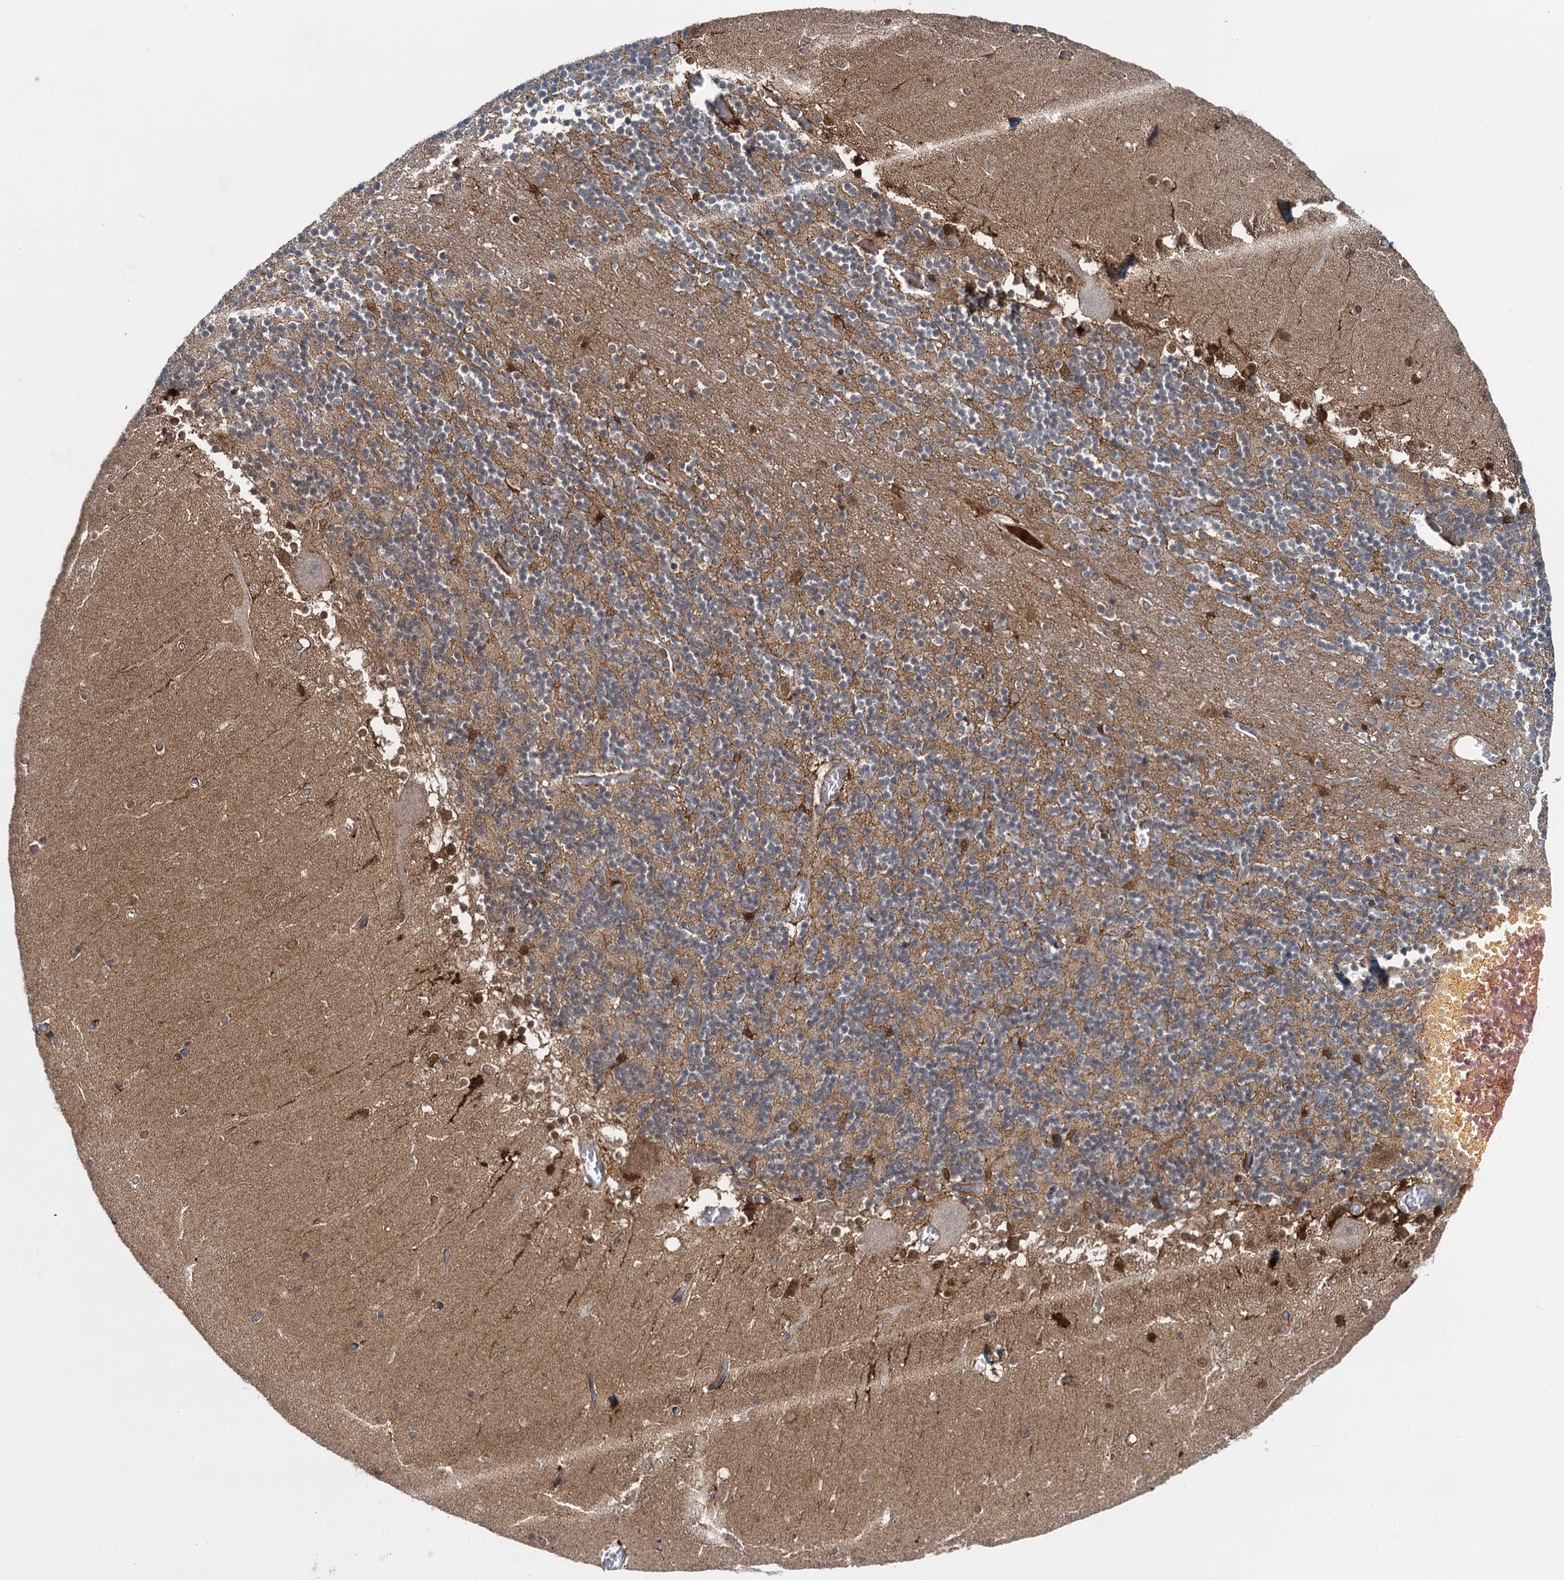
{"staining": {"intensity": "weak", "quantity": "<25%", "location": "cytoplasmic/membranous"}, "tissue": "cerebellum", "cell_type": "Cells in granular layer", "image_type": "normal", "snomed": [{"axis": "morphology", "description": "Normal tissue, NOS"}, {"axis": "topography", "description": "Cerebellum"}], "caption": "DAB immunohistochemical staining of unremarkable cerebellum reveals no significant staining in cells in granular layer. (DAB immunohistochemistry (IHC) with hematoxylin counter stain).", "gene": "GLO1", "patient": {"sex": "female", "age": 28}}